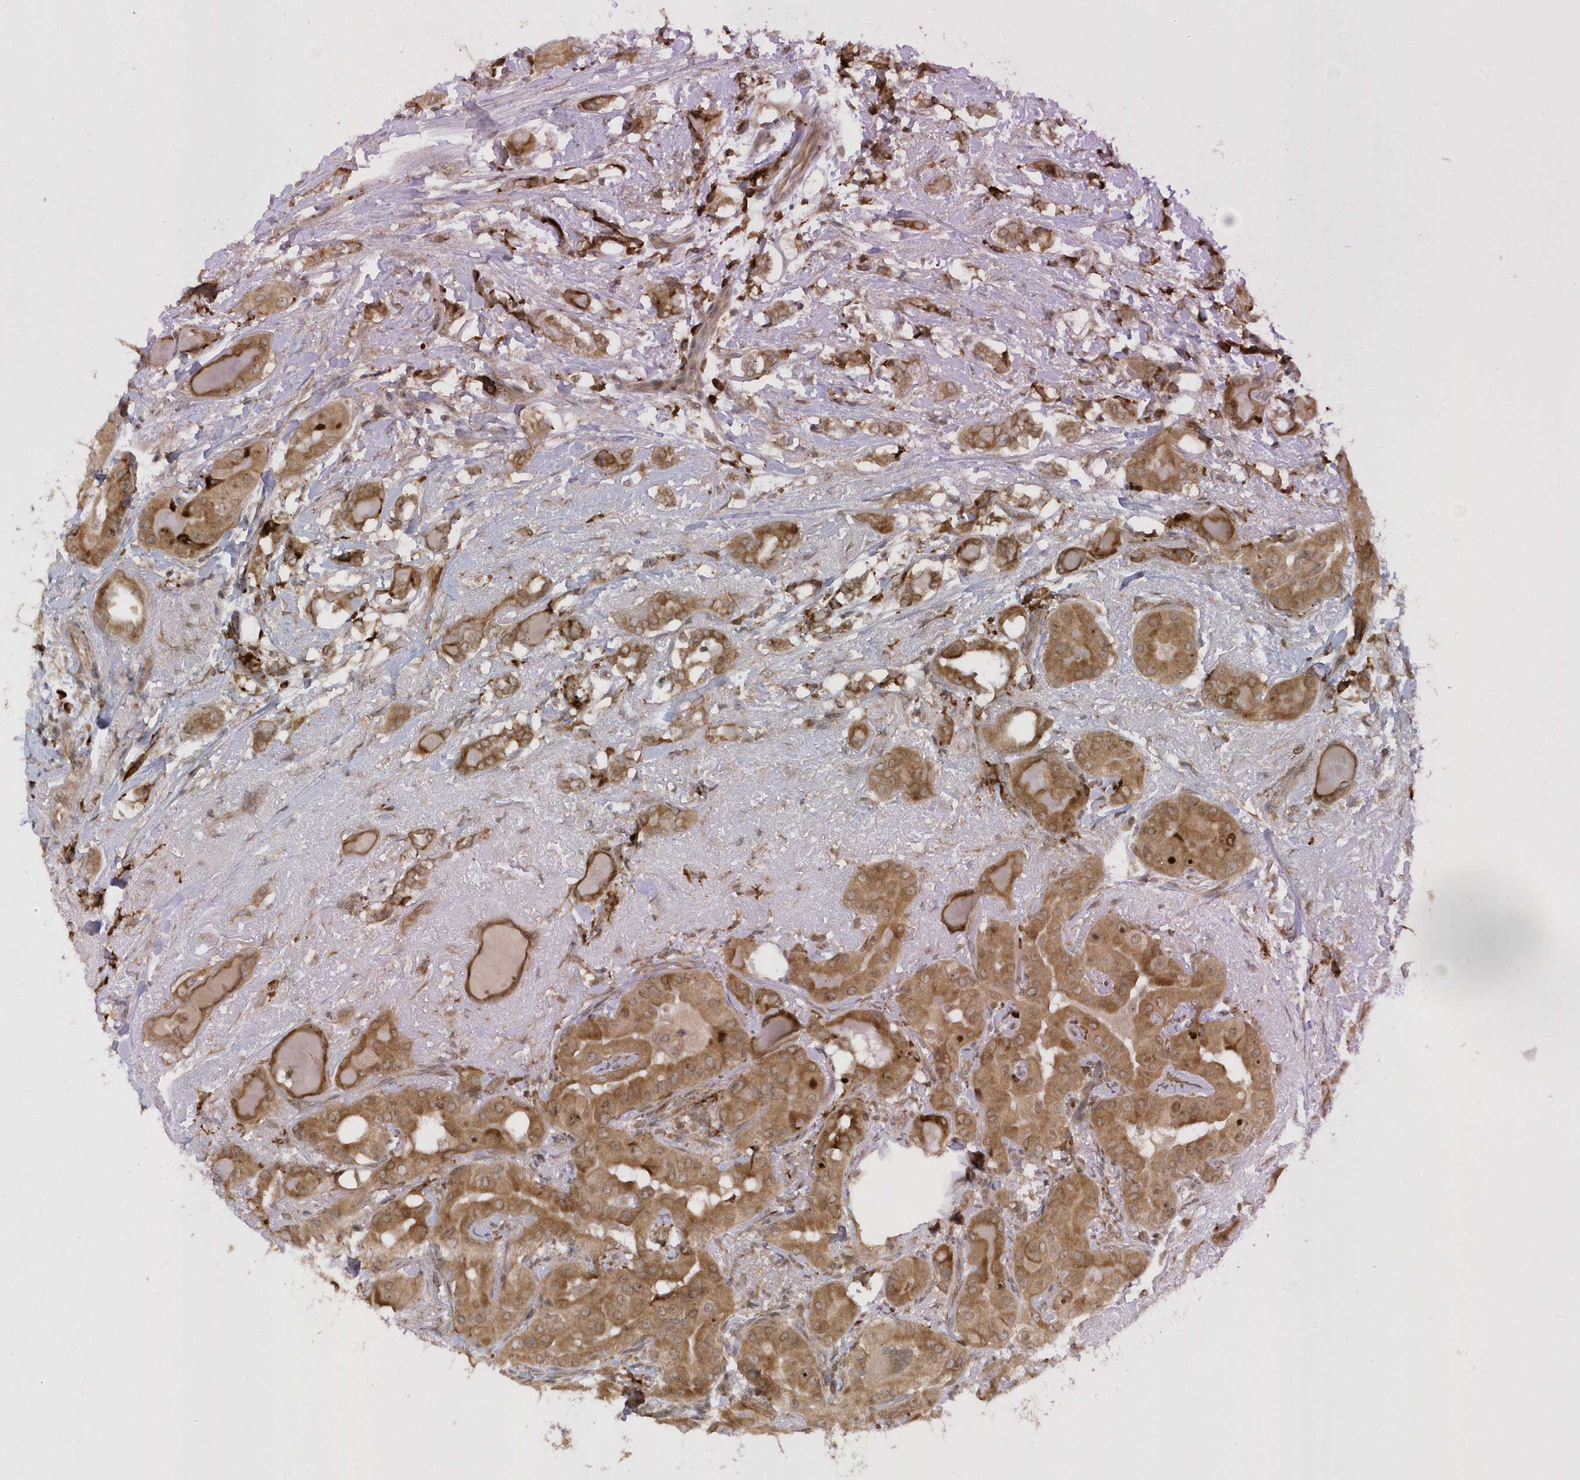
{"staining": {"intensity": "moderate", "quantity": ">75%", "location": "cytoplasmic/membranous"}, "tissue": "thyroid cancer", "cell_type": "Tumor cells", "image_type": "cancer", "snomed": [{"axis": "morphology", "description": "Papillary adenocarcinoma, NOS"}, {"axis": "topography", "description": "Thyroid gland"}], "caption": "The image demonstrates a brown stain indicating the presence of a protein in the cytoplasmic/membranous of tumor cells in thyroid cancer (papillary adenocarcinoma).", "gene": "METTL21A", "patient": {"sex": "male", "age": 33}}